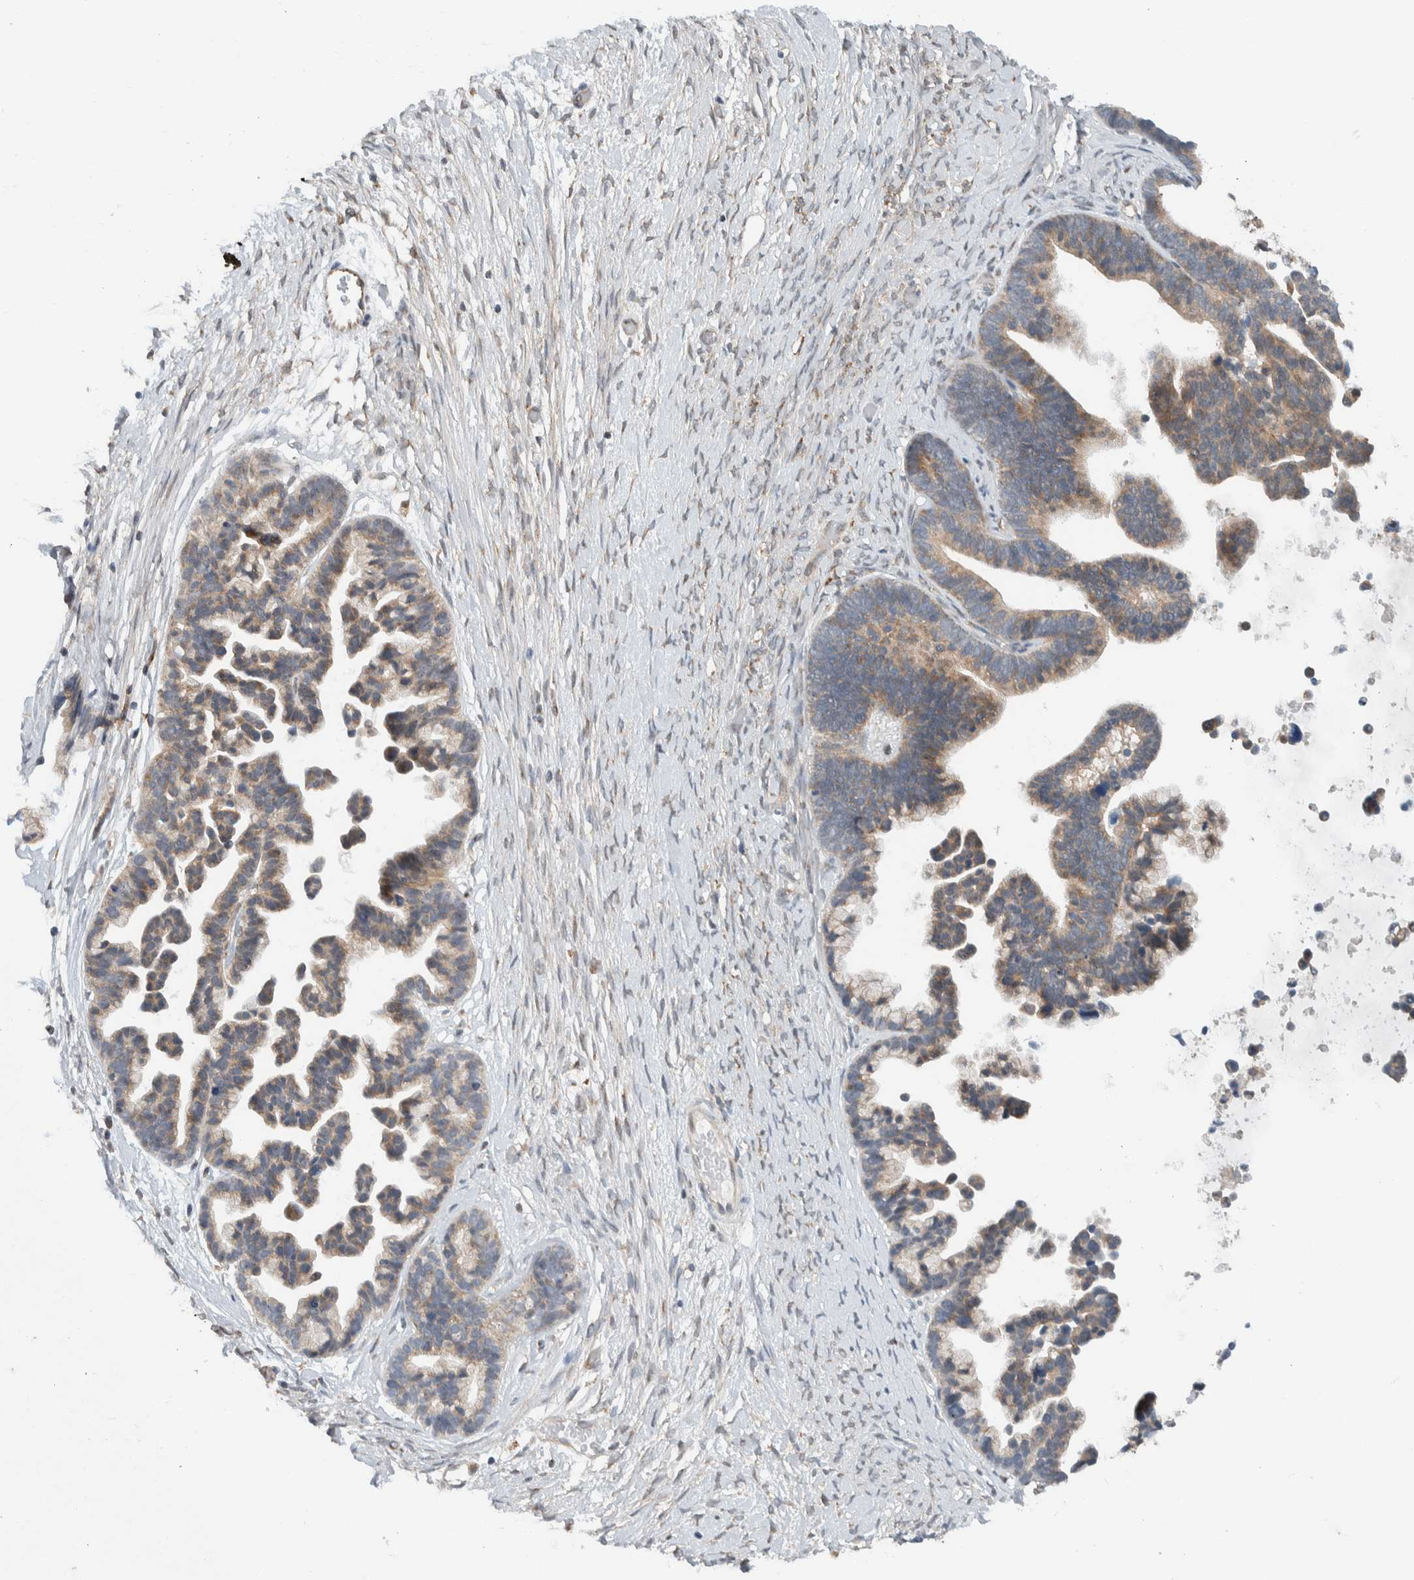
{"staining": {"intensity": "weak", "quantity": ">75%", "location": "cytoplasmic/membranous"}, "tissue": "ovarian cancer", "cell_type": "Tumor cells", "image_type": "cancer", "snomed": [{"axis": "morphology", "description": "Cystadenocarcinoma, serous, NOS"}, {"axis": "topography", "description": "Ovary"}], "caption": "Immunohistochemical staining of serous cystadenocarcinoma (ovarian) exhibits low levels of weak cytoplasmic/membranous expression in approximately >75% of tumor cells.", "gene": "RERE", "patient": {"sex": "female", "age": 56}}